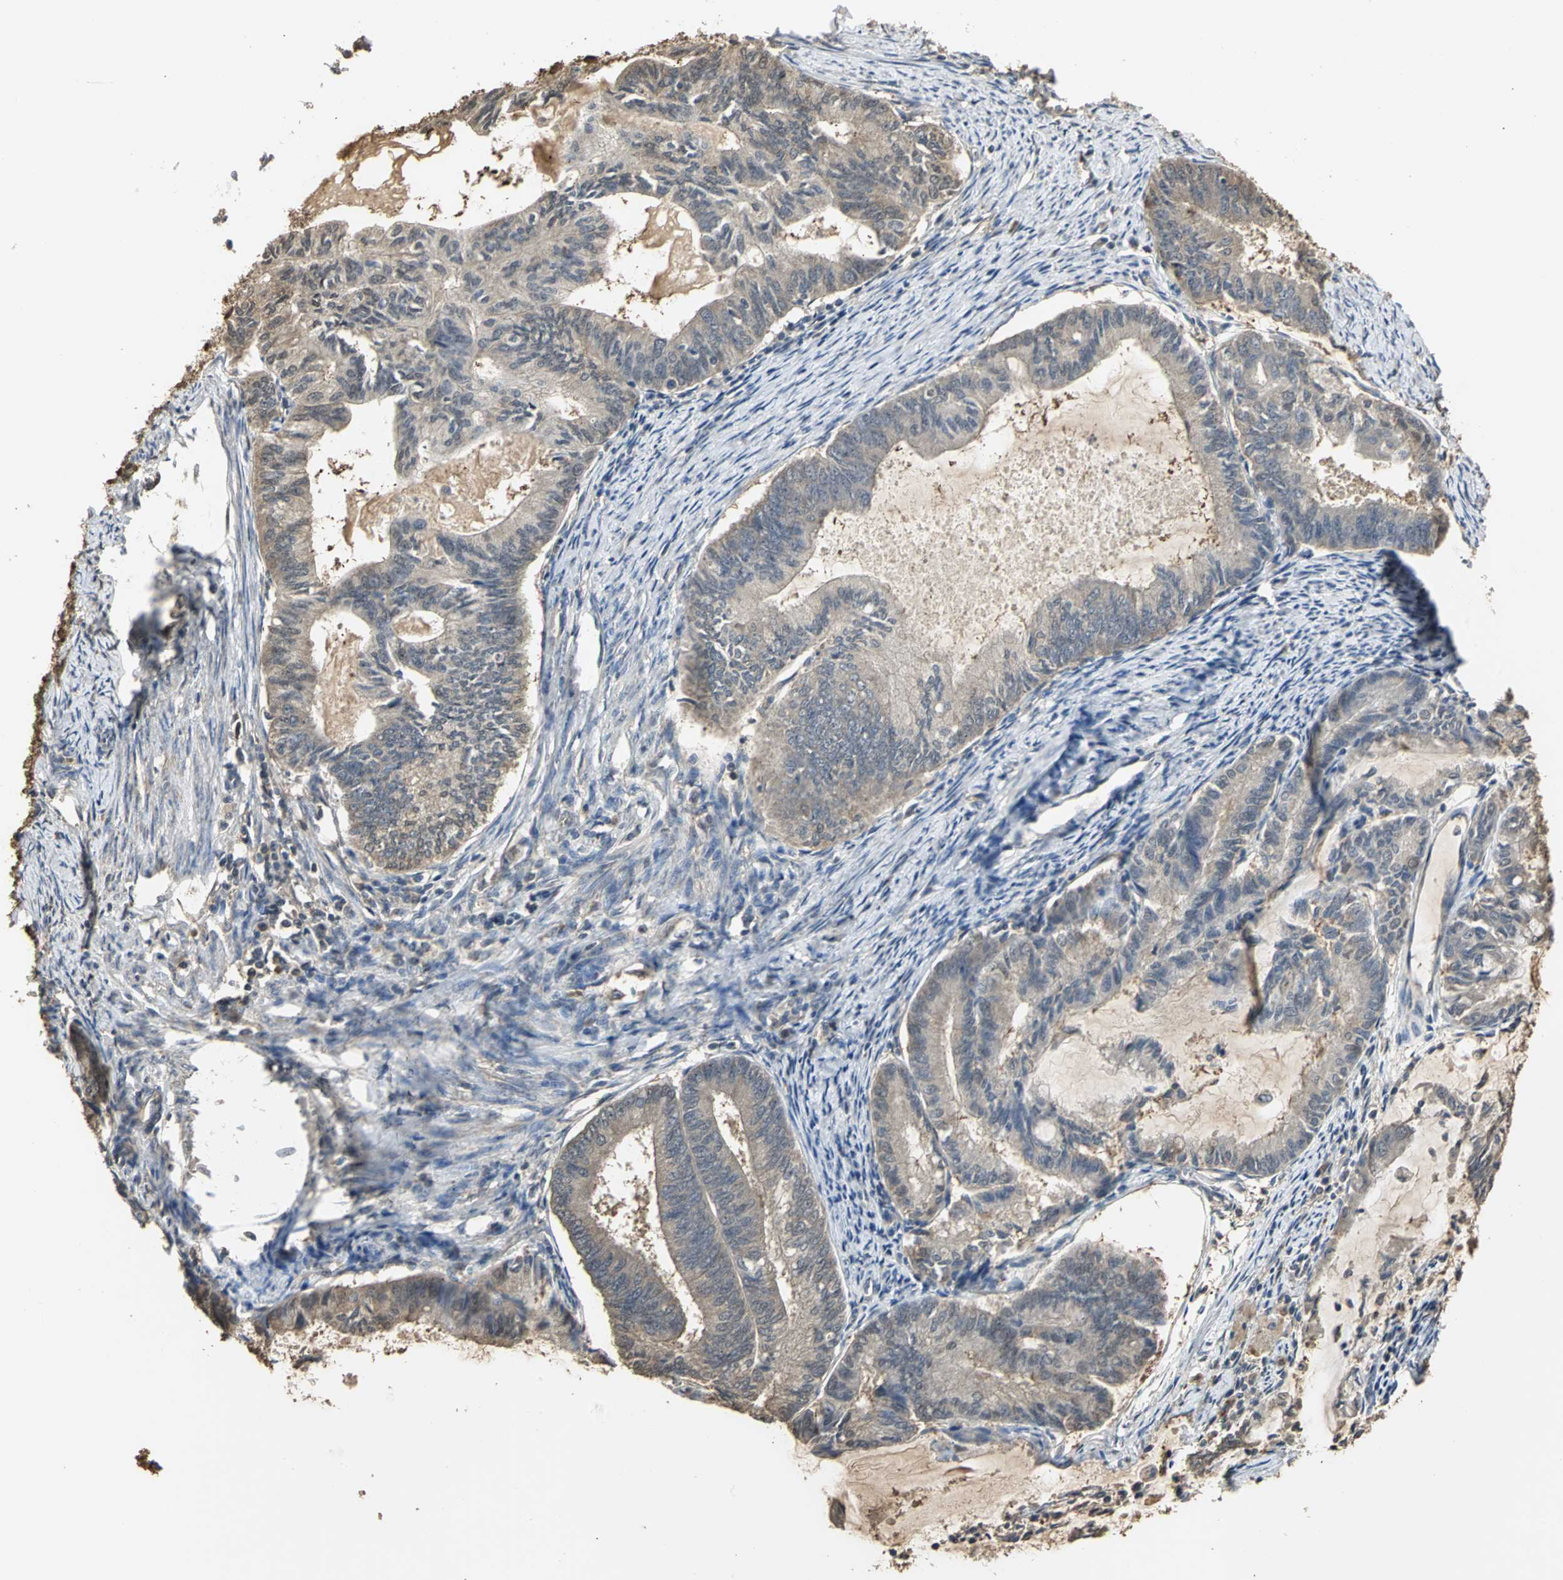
{"staining": {"intensity": "weak", "quantity": ">75%", "location": "cytoplasmic/membranous"}, "tissue": "endometrial cancer", "cell_type": "Tumor cells", "image_type": "cancer", "snomed": [{"axis": "morphology", "description": "Adenocarcinoma, NOS"}, {"axis": "topography", "description": "Endometrium"}], "caption": "Adenocarcinoma (endometrial) stained with immunohistochemistry reveals weak cytoplasmic/membranous staining in approximately >75% of tumor cells.", "gene": "PARK7", "patient": {"sex": "female", "age": 86}}